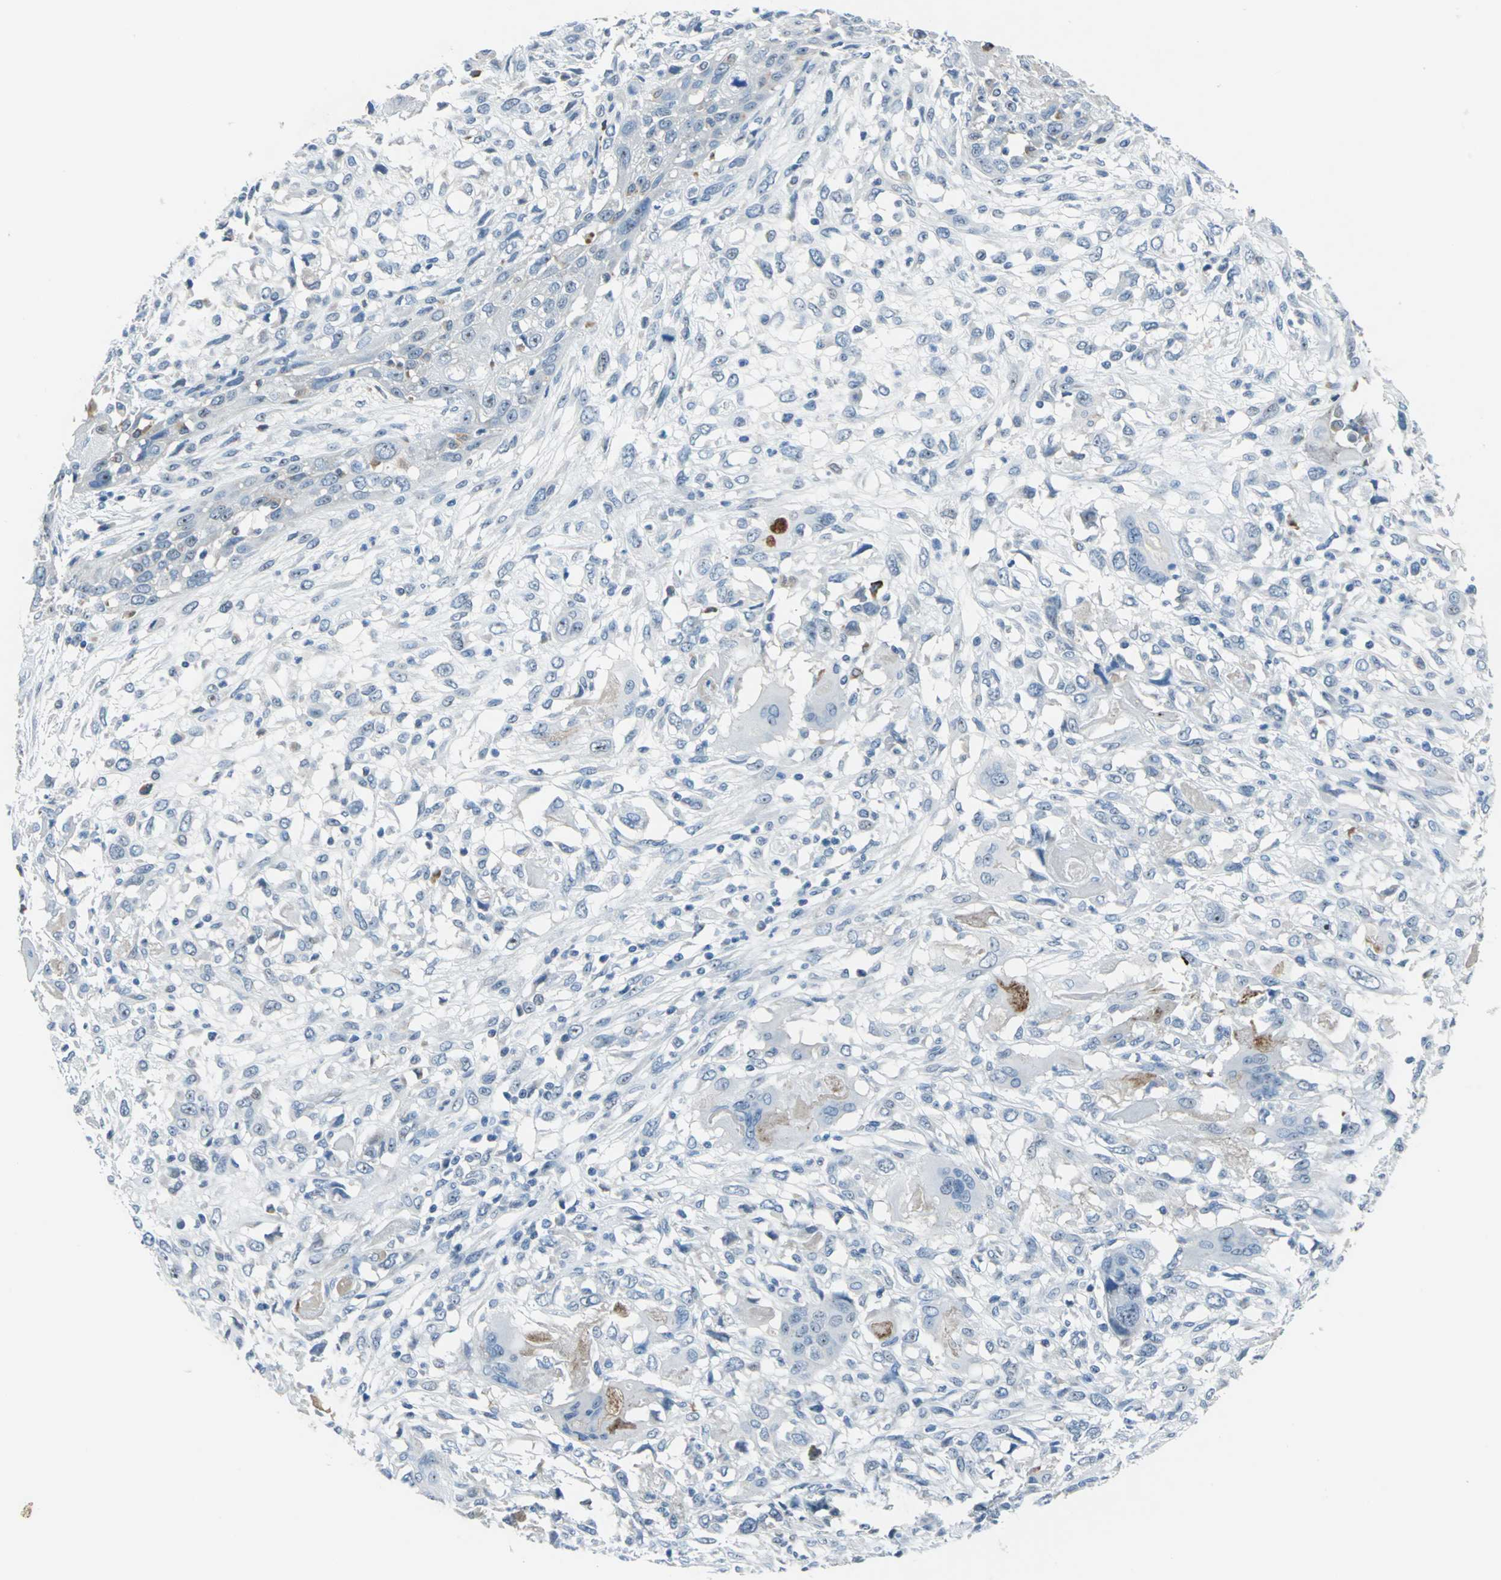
{"staining": {"intensity": "negative", "quantity": "none", "location": "none"}, "tissue": "head and neck cancer", "cell_type": "Tumor cells", "image_type": "cancer", "snomed": [{"axis": "morphology", "description": "Neoplasm, malignant, NOS"}, {"axis": "topography", "description": "Salivary gland"}, {"axis": "topography", "description": "Head-Neck"}], "caption": "IHC micrograph of head and neck cancer (neoplasm (malignant)) stained for a protein (brown), which demonstrates no staining in tumor cells.", "gene": "MUC4", "patient": {"sex": "male", "age": 43}}